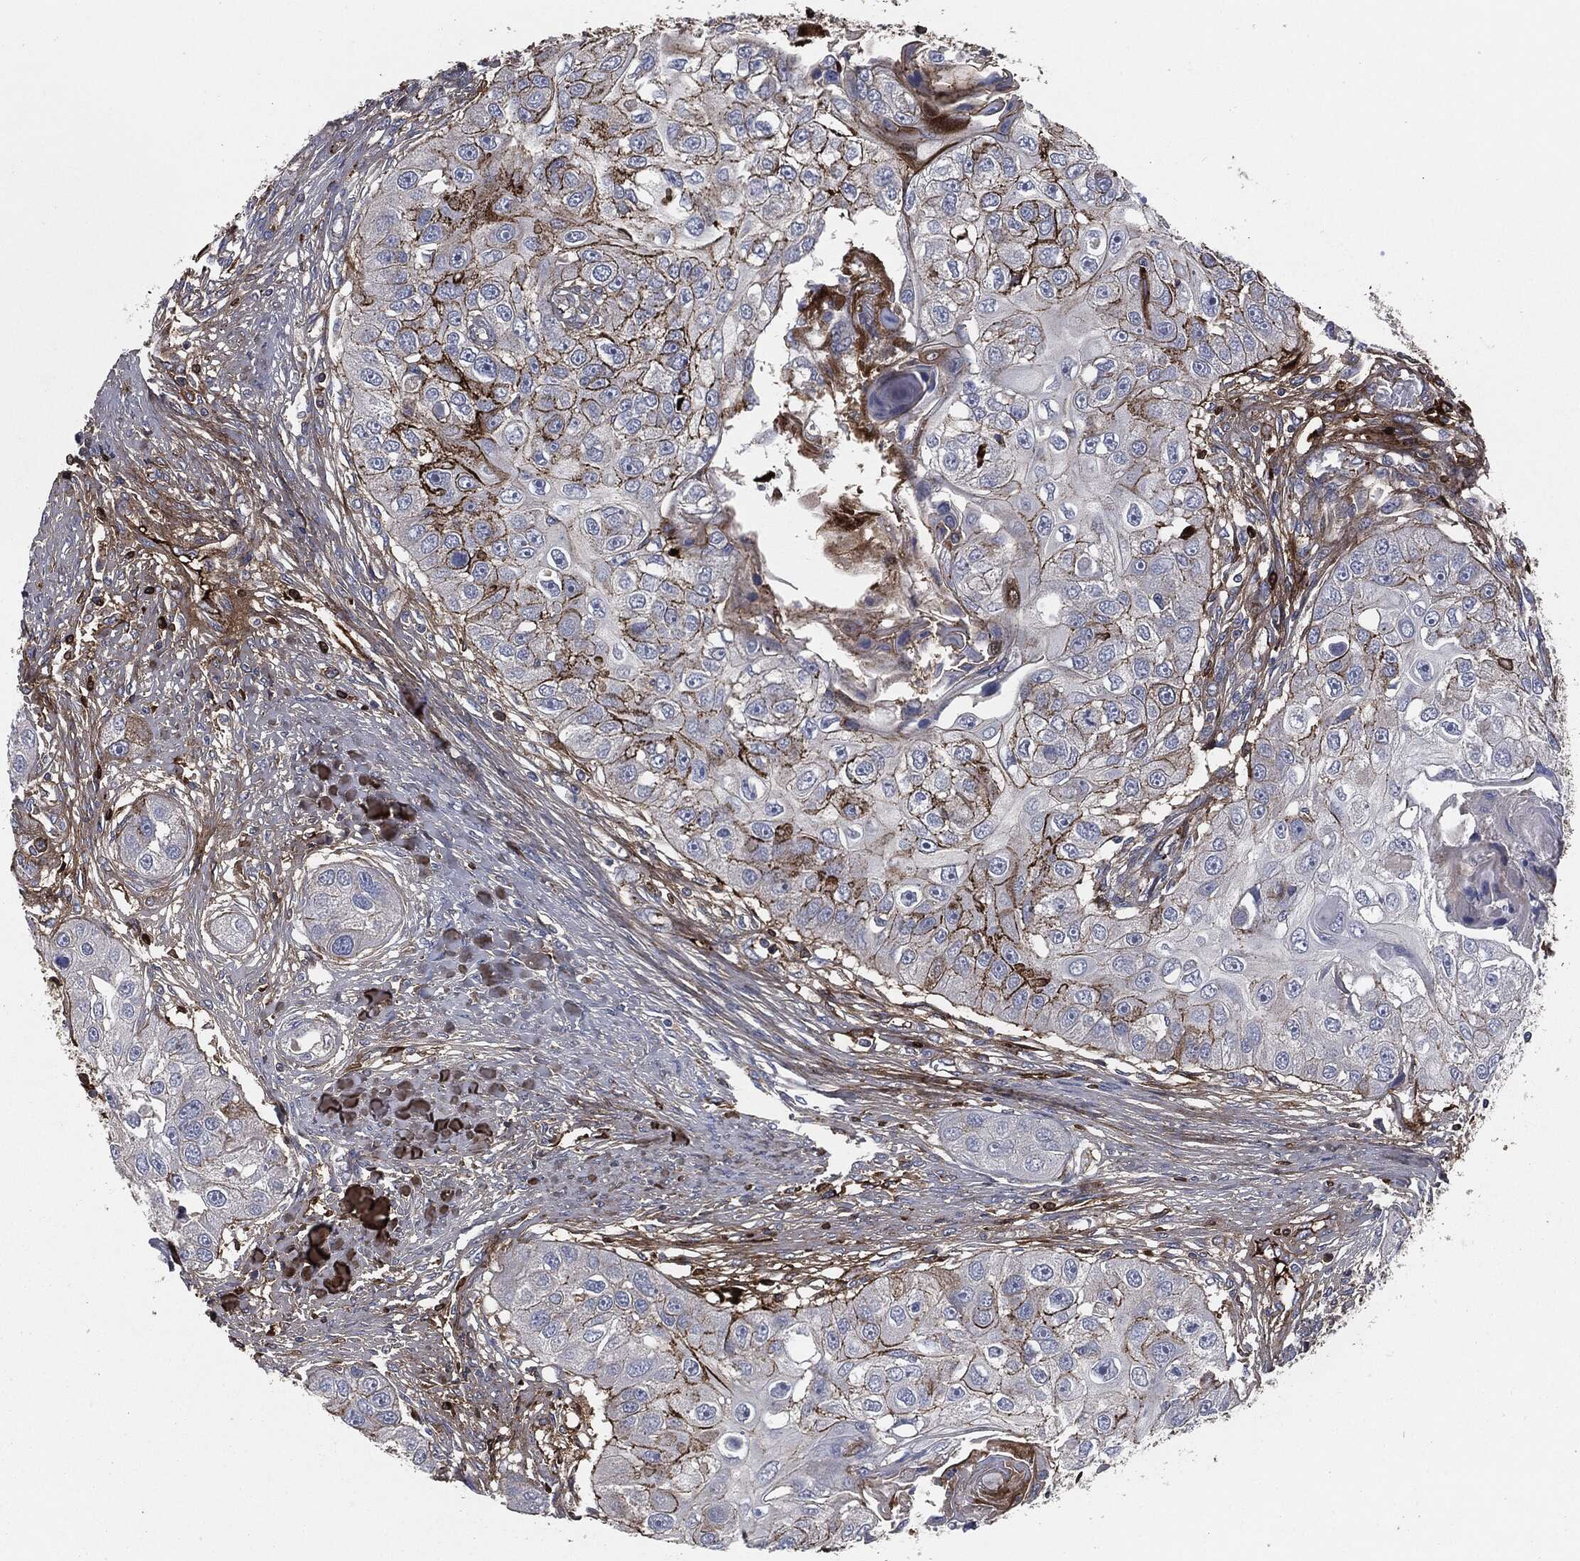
{"staining": {"intensity": "strong", "quantity": "<25%", "location": "cytoplasmic/membranous"}, "tissue": "head and neck cancer", "cell_type": "Tumor cells", "image_type": "cancer", "snomed": [{"axis": "morphology", "description": "Normal tissue, NOS"}, {"axis": "morphology", "description": "Squamous cell carcinoma, NOS"}, {"axis": "topography", "description": "Skeletal muscle"}, {"axis": "topography", "description": "Head-Neck"}], "caption": "A micrograph showing strong cytoplasmic/membranous positivity in about <25% of tumor cells in head and neck cancer (squamous cell carcinoma), as visualized by brown immunohistochemical staining.", "gene": "APOB", "patient": {"sex": "male", "age": 51}}